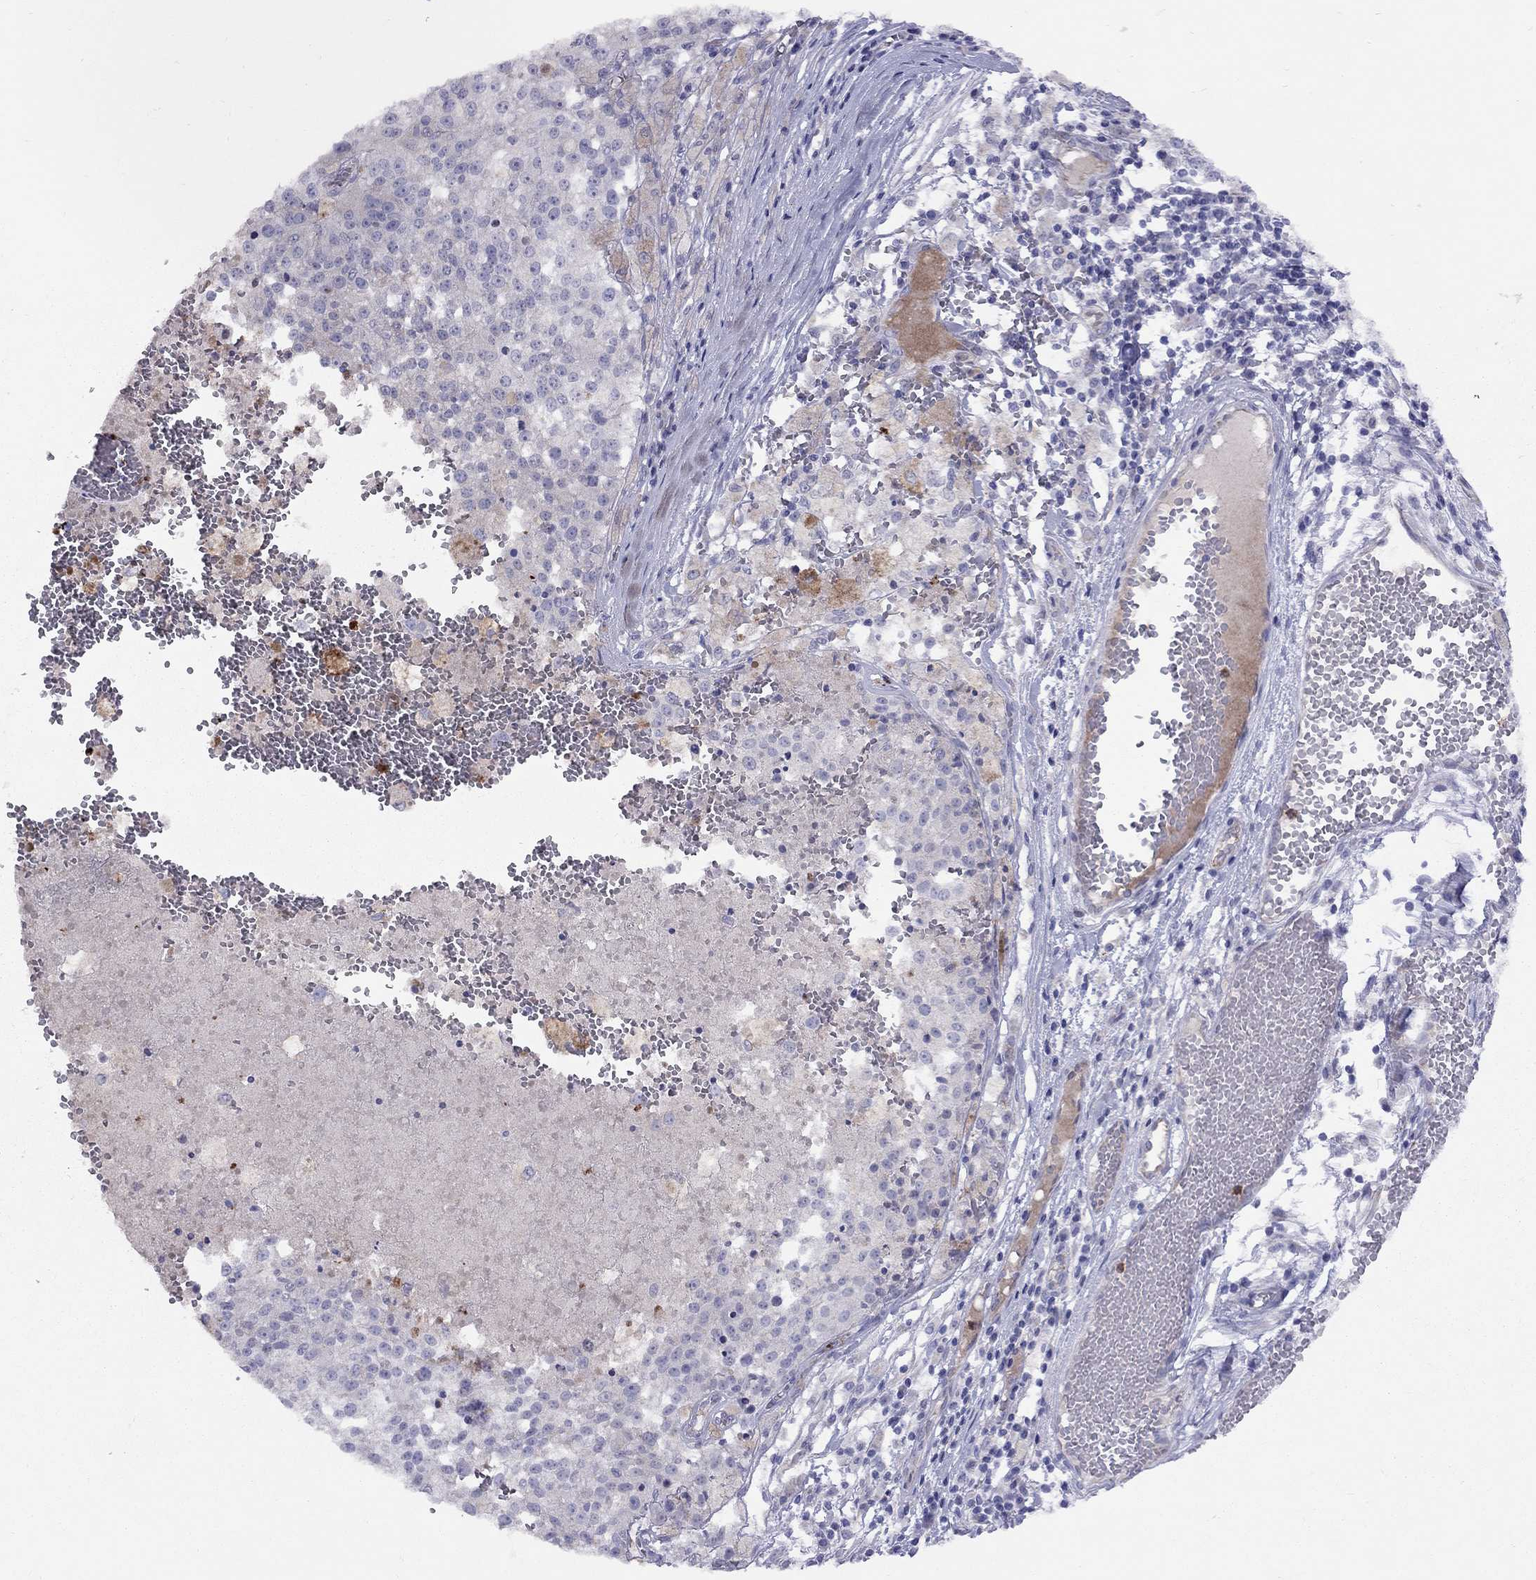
{"staining": {"intensity": "negative", "quantity": "none", "location": "none"}, "tissue": "melanoma", "cell_type": "Tumor cells", "image_type": "cancer", "snomed": [{"axis": "morphology", "description": "Malignant melanoma, Metastatic site"}, {"axis": "topography", "description": "Lymph node"}], "caption": "Immunohistochemistry of human melanoma exhibits no positivity in tumor cells.", "gene": "SPINT4", "patient": {"sex": "female", "age": 64}}